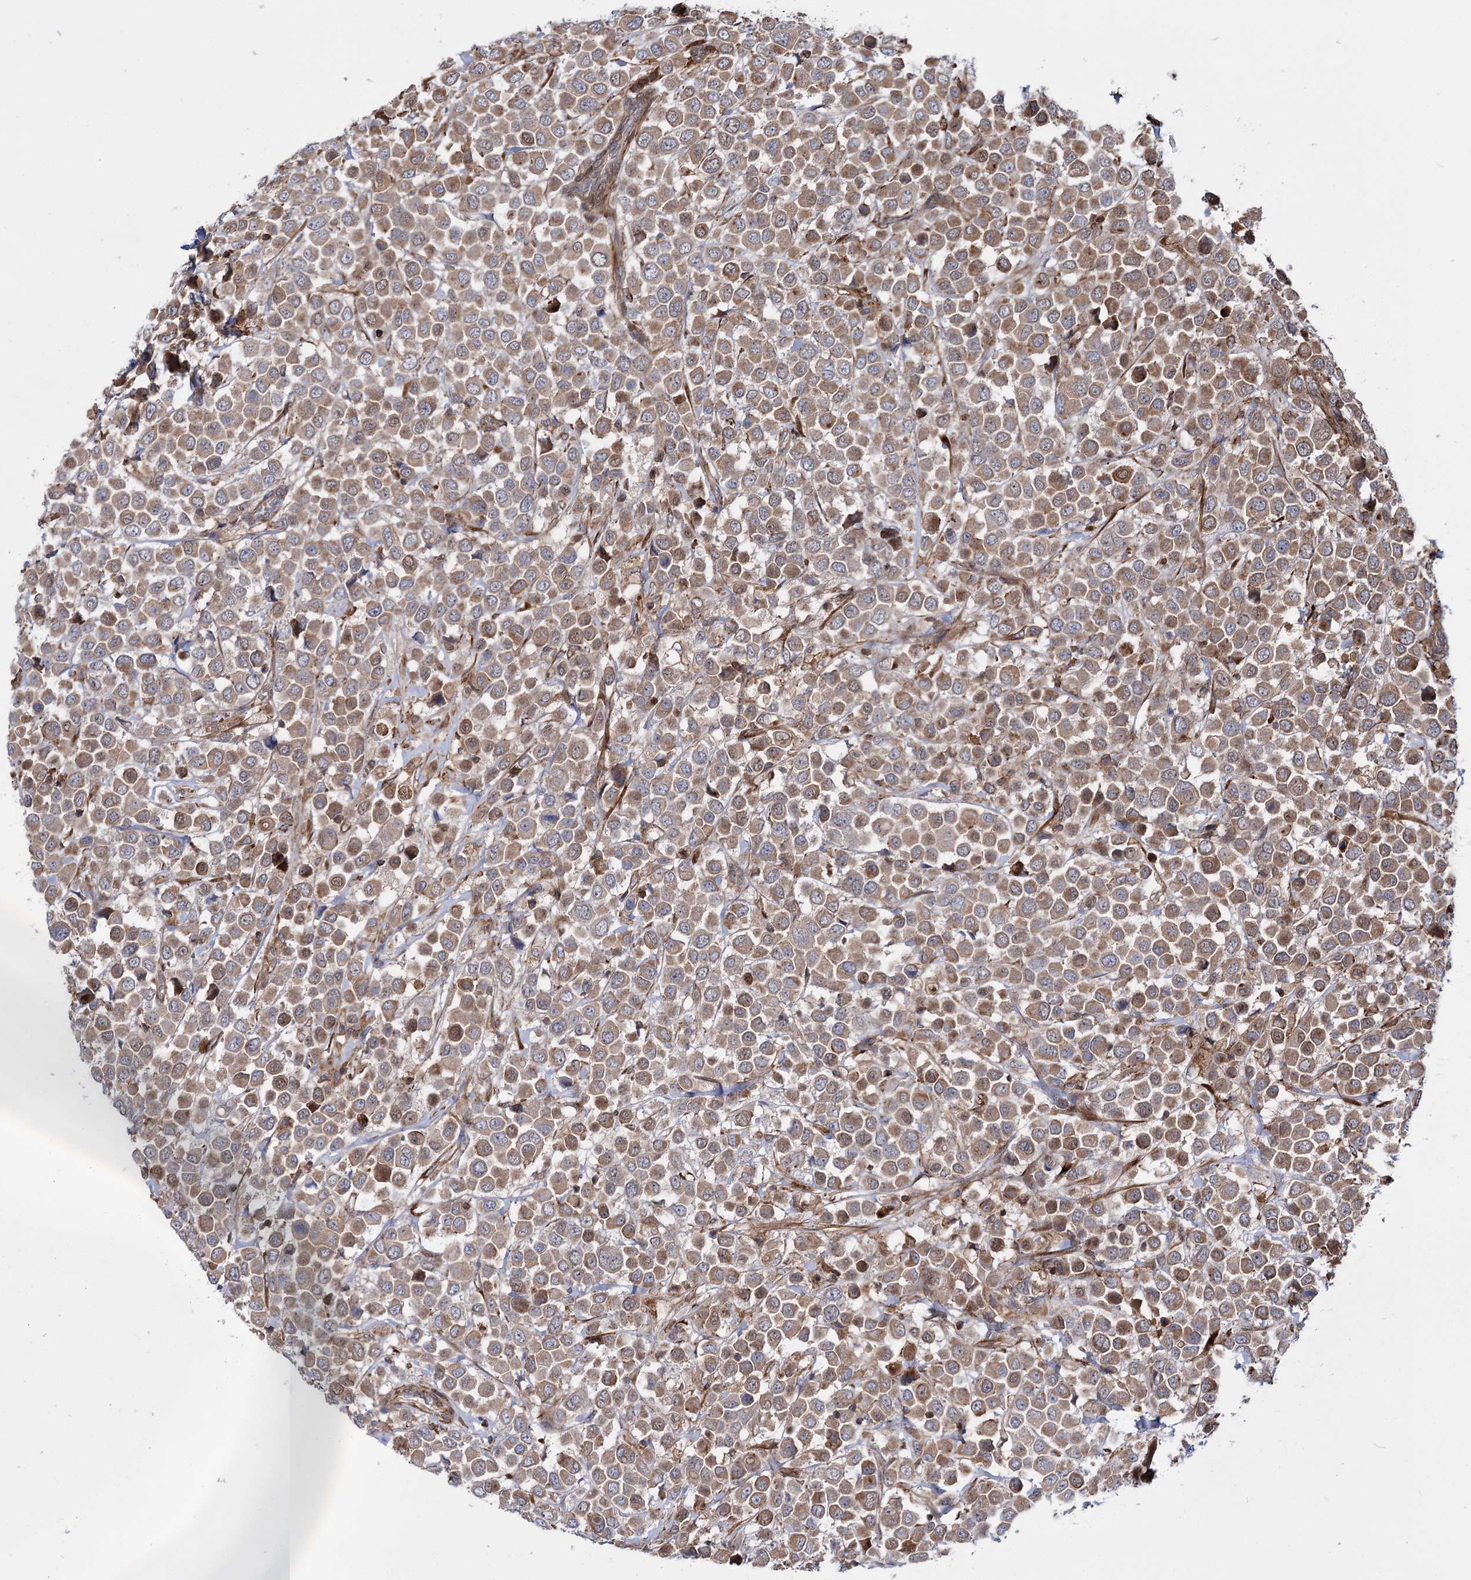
{"staining": {"intensity": "moderate", "quantity": ">75%", "location": "cytoplasmic/membranous,nuclear"}, "tissue": "breast cancer", "cell_type": "Tumor cells", "image_type": "cancer", "snomed": [{"axis": "morphology", "description": "Duct carcinoma"}, {"axis": "topography", "description": "Breast"}], "caption": "Immunohistochemistry histopathology image of breast cancer (infiltrating ductal carcinoma) stained for a protein (brown), which demonstrates medium levels of moderate cytoplasmic/membranous and nuclear positivity in approximately >75% of tumor cells.", "gene": "DPP3", "patient": {"sex": "female", "age": 61}}